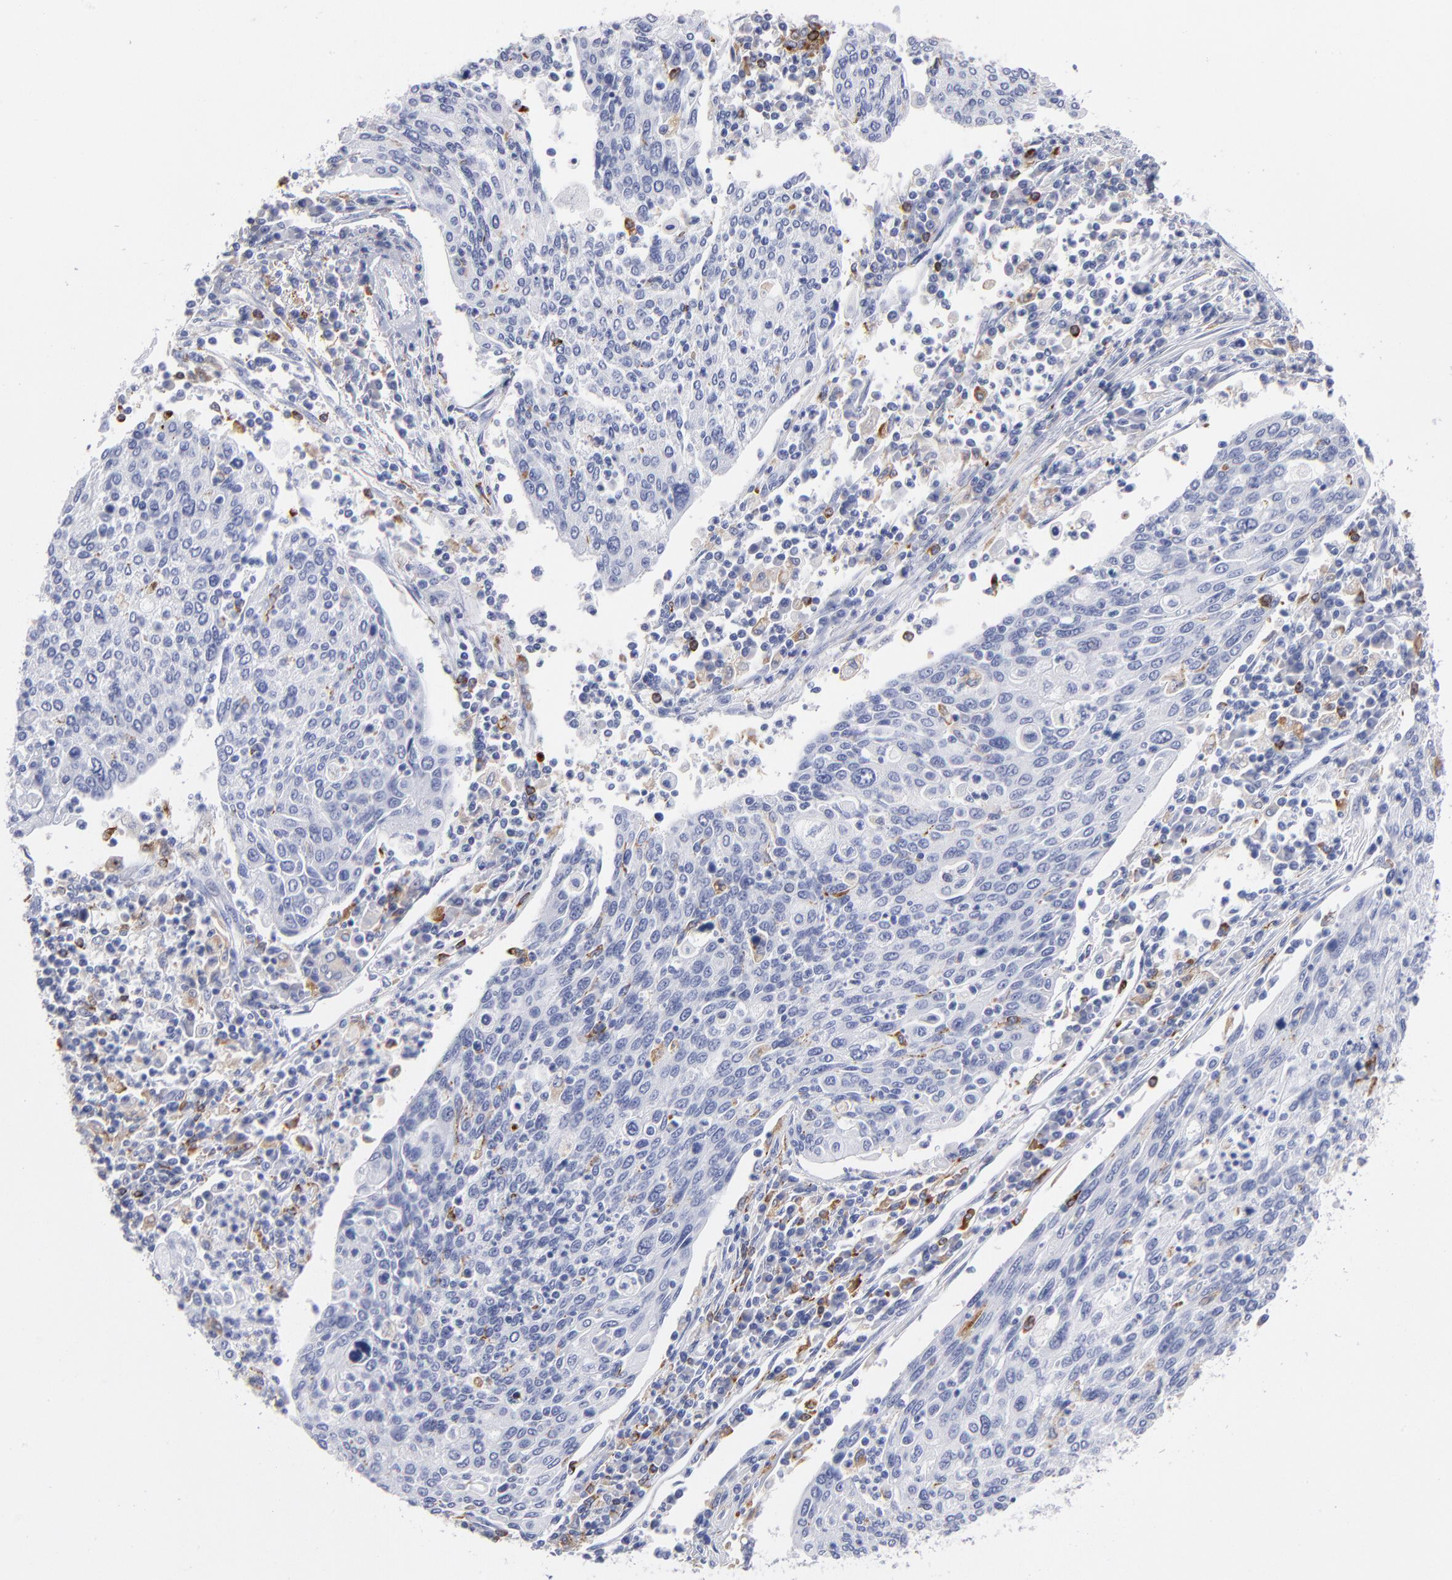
{"staining": {"intensity": "negative", "quantity": "none", "location": "none"}, "tissue": "cervical cancer", "cell_type": "Tumor cells", "image_type": "cancer", "snomed": [{"axis": "morphology", "description": "Squamous cell carcinoma, NOS"}, {"axis": "topography", "description": "Cervix"}], "caption": "The IHC image has no significant positivity in tumor cells of cervical cancer tissue. (Stains: DAB immunohistochemistry with hematoxylin counter stain, Microscopy: brightfield microscopy at high magnification).", "gene": "CD180", "patient": {"sex": "female", "age": 40}}